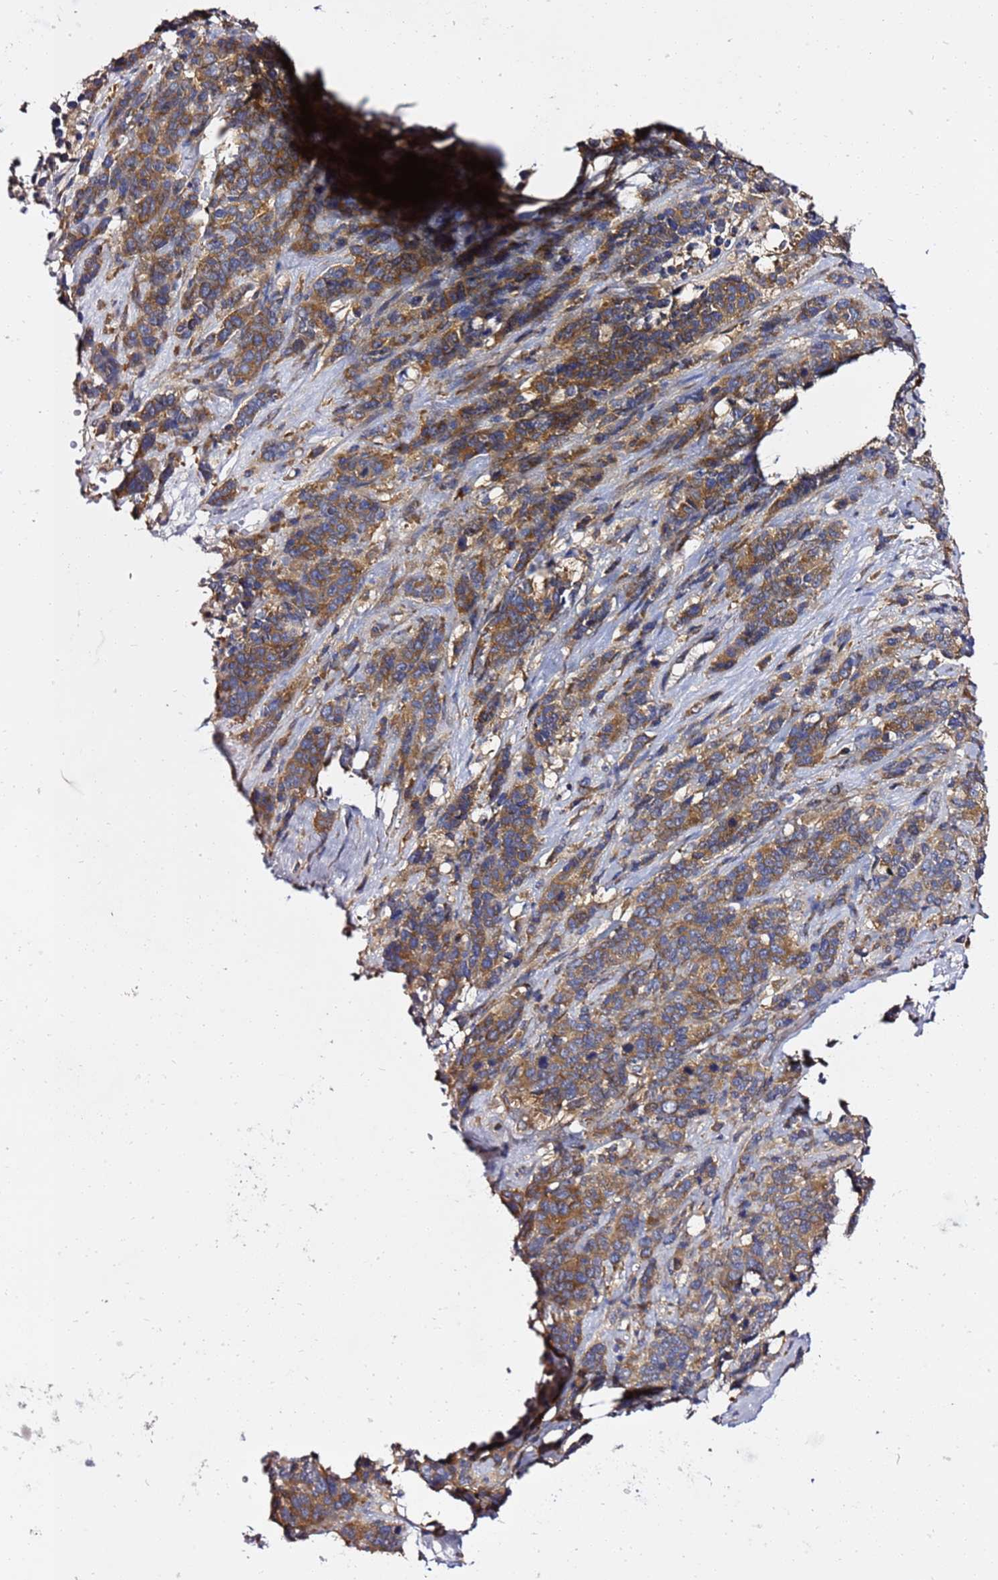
{"staining": {"intensity": "moderate", "quantity": ">75%", "location": "cytoplasmic/membranous"}, "tissue": "cervical cancer", "cell_type": "Tumor cells", "image_type": "cancer", "snomed": [{"axis": "morphology", "description": "Squamous cell carcinoma, NOS"}, {"axis": "topography", "description": "Cervix"}], "caption": "Human cervical squamous cell carcinoma stained with a protein marker demonstrates moderate staining in tumor cells.", "gene": "ANAPC1", "patient": {"sex": "female", "age": 60}}